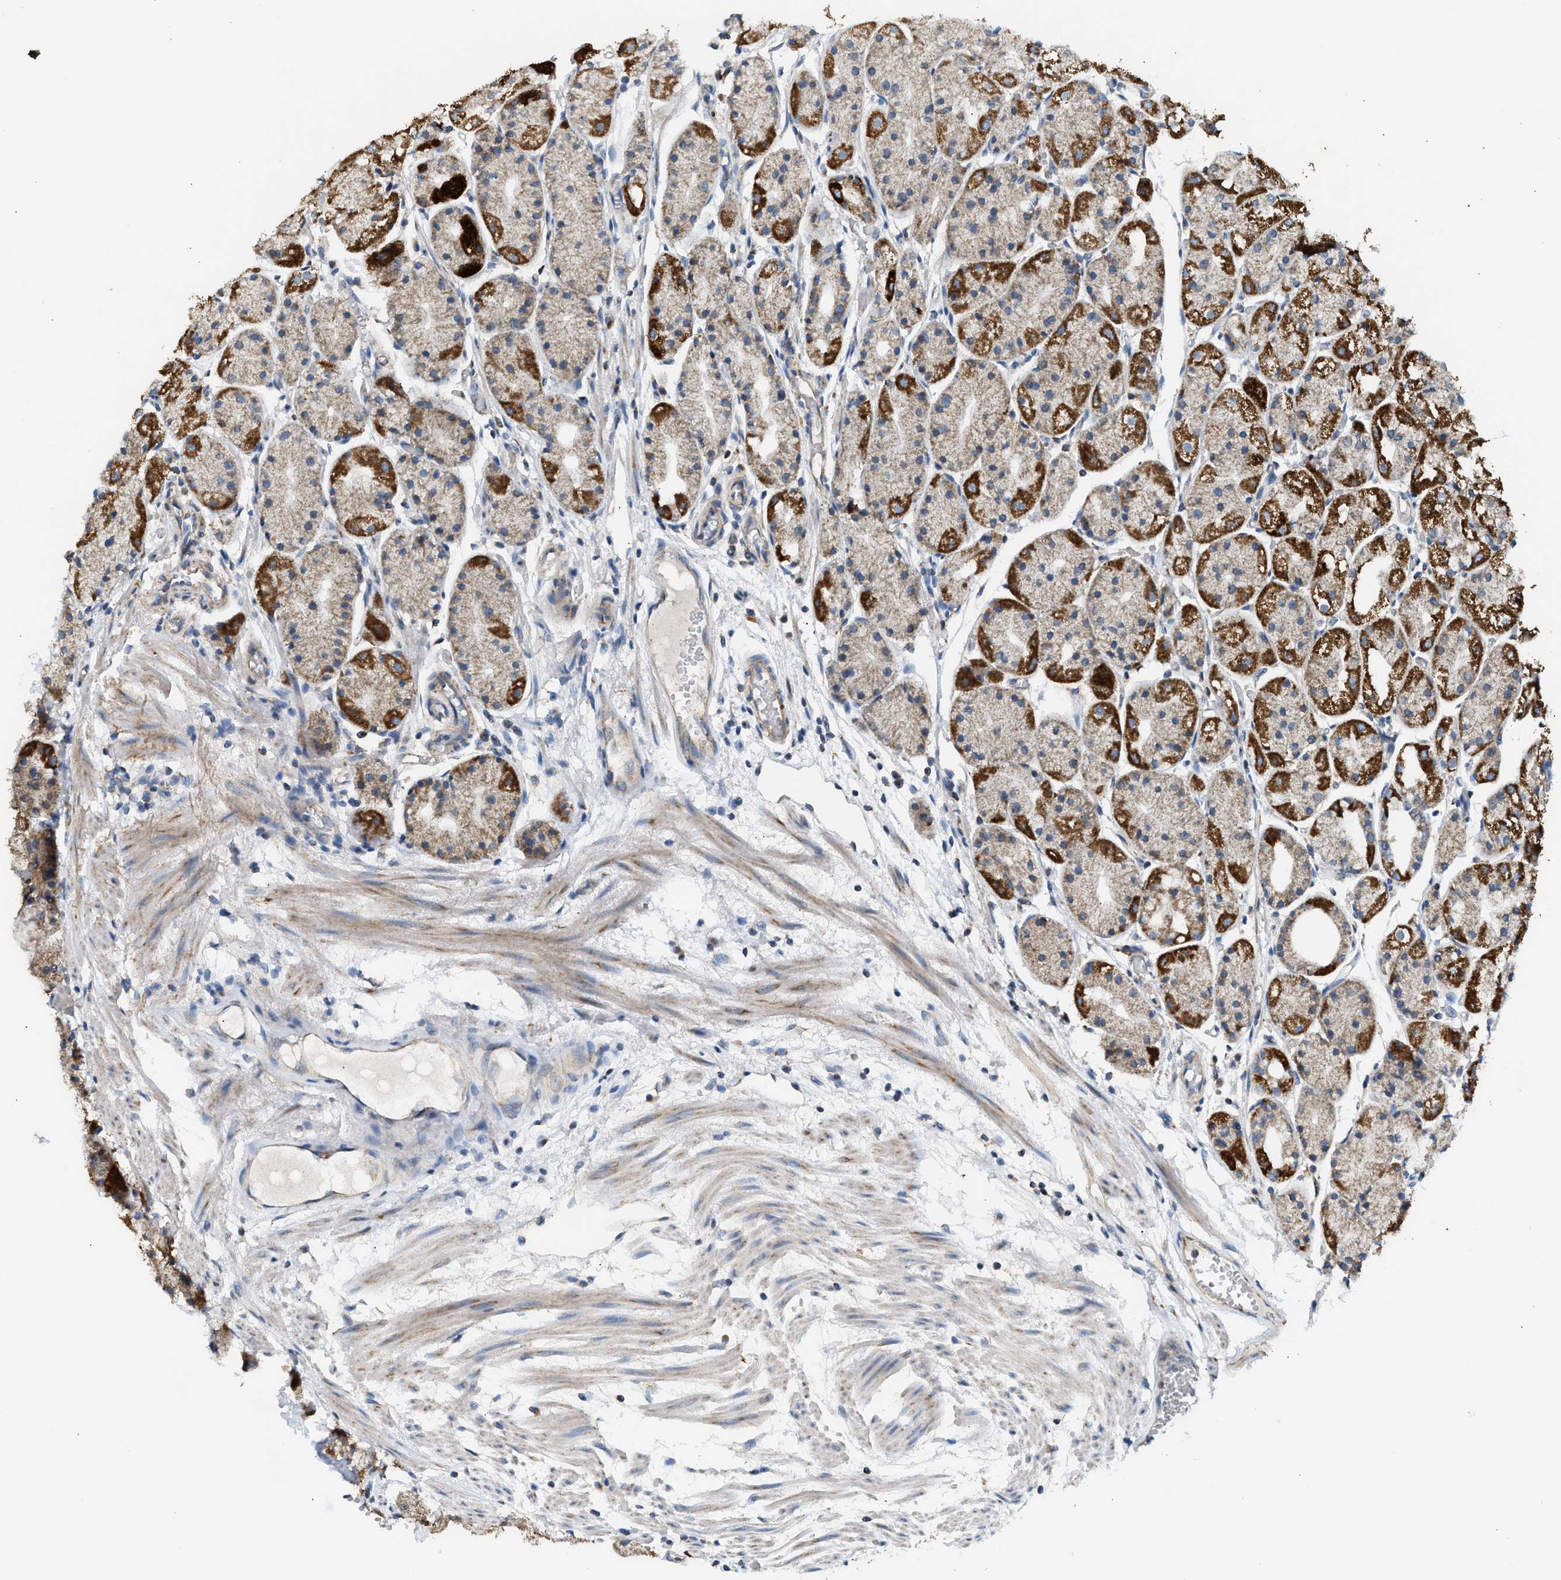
{"staining": {"intensity": "strong", "quantity": "<25%", "location": "cytoplasmic/membranous"}, "tissue": "stomach", "cell_type": "Glandular cells", "image_type": "normal", "snomed": [{"axis": "morphology", "description": "Normal tissue, NOS"}, {"axis": "topography", "description": "Stomach, upper"}], "caption": "The histopathology image exhibits immunohistochemical staining of benign stomach. There is strong cytoplasmic/membranous expression is seen in approximately <25% of glandular cells.", "gene": "GOT2", "patient": {"sex": "male", "age": 72}}